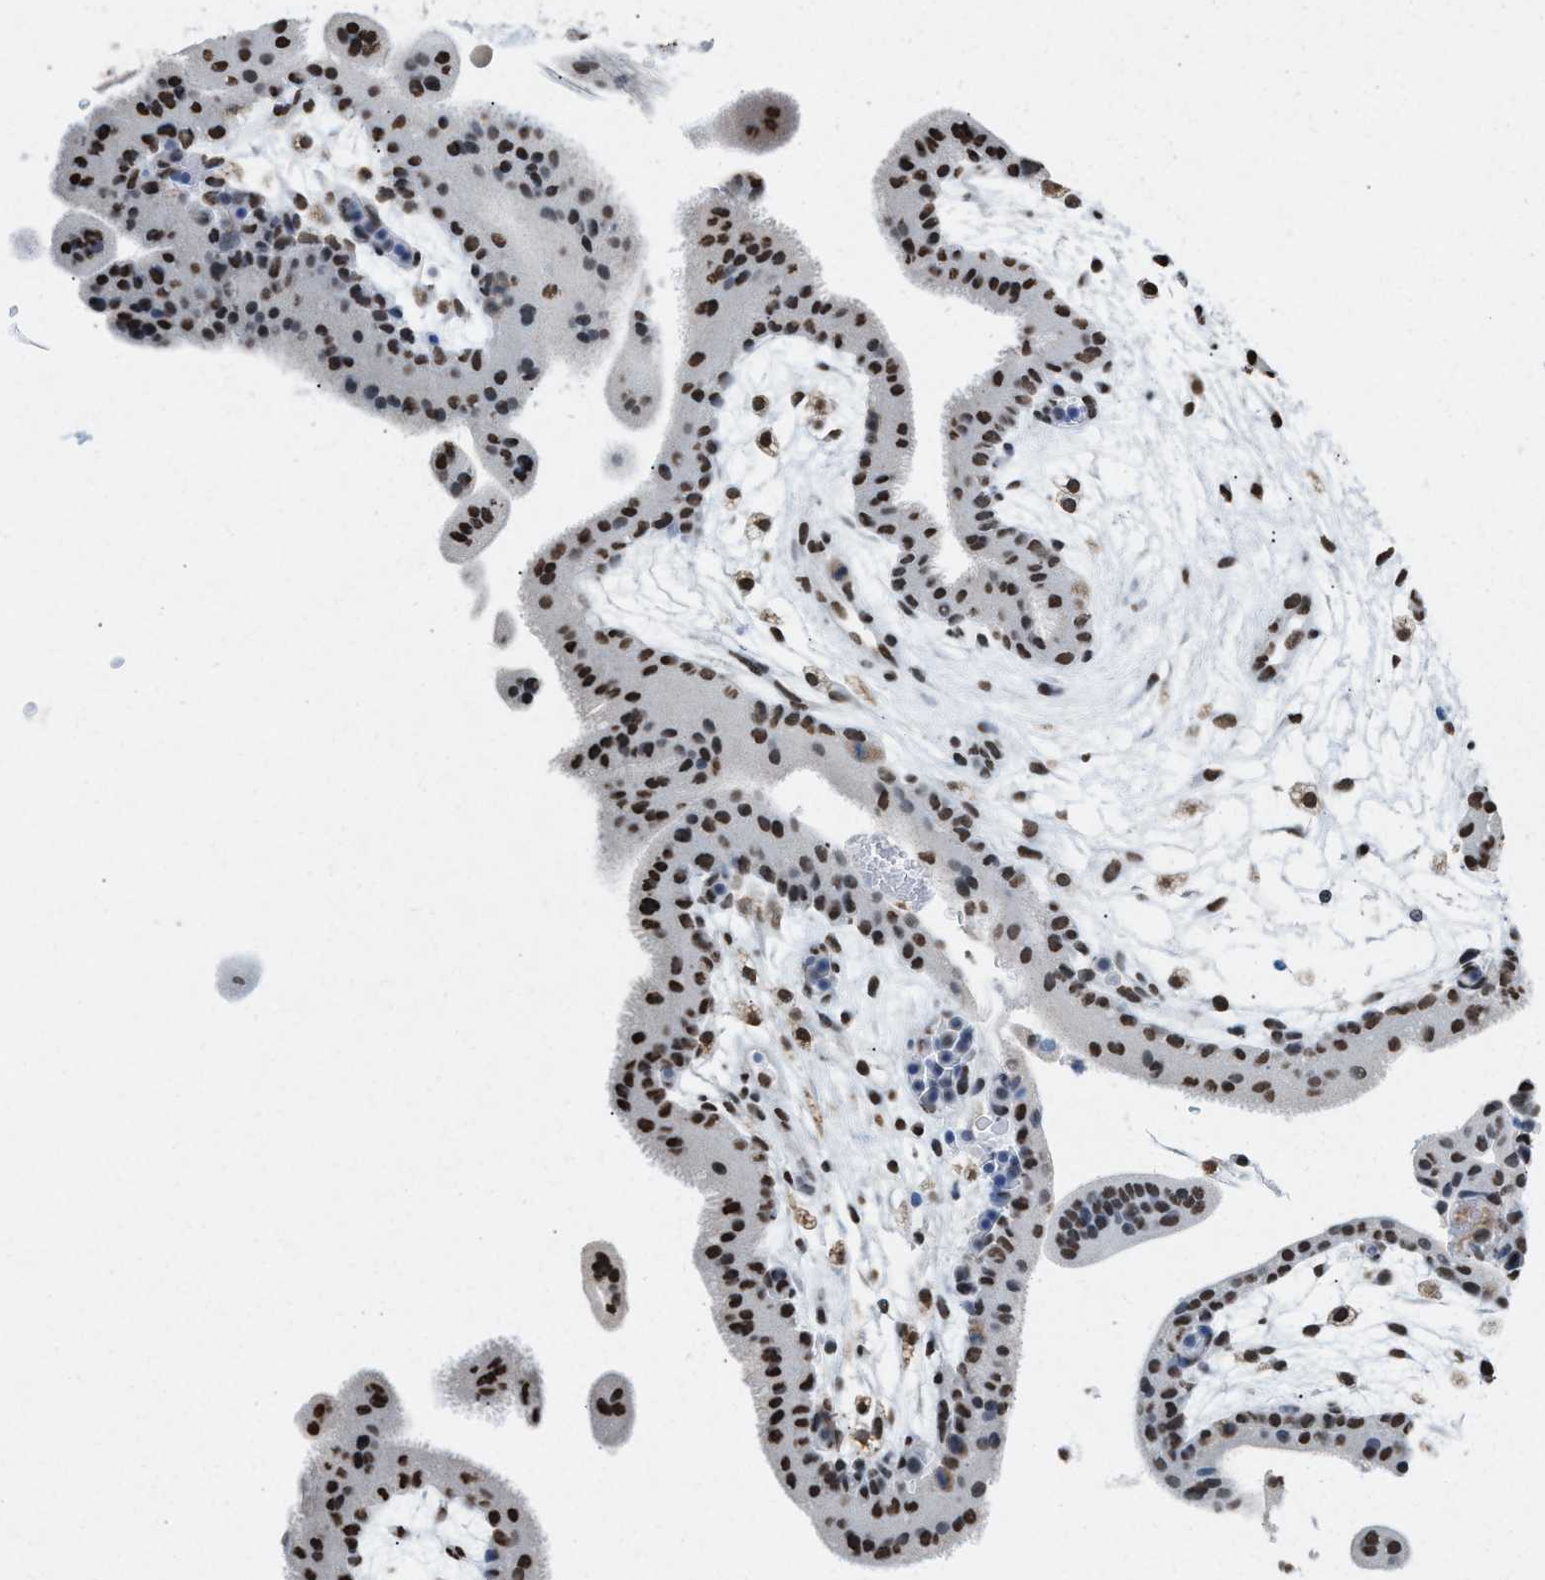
{"staining": {"intensity": "strong", "quantity": ">75%", "location": "nuclear"}, "tissue": "placenta", "cell_type": "Decidual cells", "image_type": "normal", "snomed": [{"axis": "morphology", "description": "Normal tissue, NOS"}, {"axis": "topography", "description": "Placenta"}], "caption": "Immunohistochemistry staining of benign placenta, which shows high levels of strong nuclear expression in about >75% of decidual cells indicating strong nuclear protein positivity. The staining was performed using DAB (3,3'-diaminobenzidine) (brown) for protein detection and nuclei were counterstained in hematoxylin (blue).", "gene": "NUP88", "patient": {"sex": "female", "age": 35}}